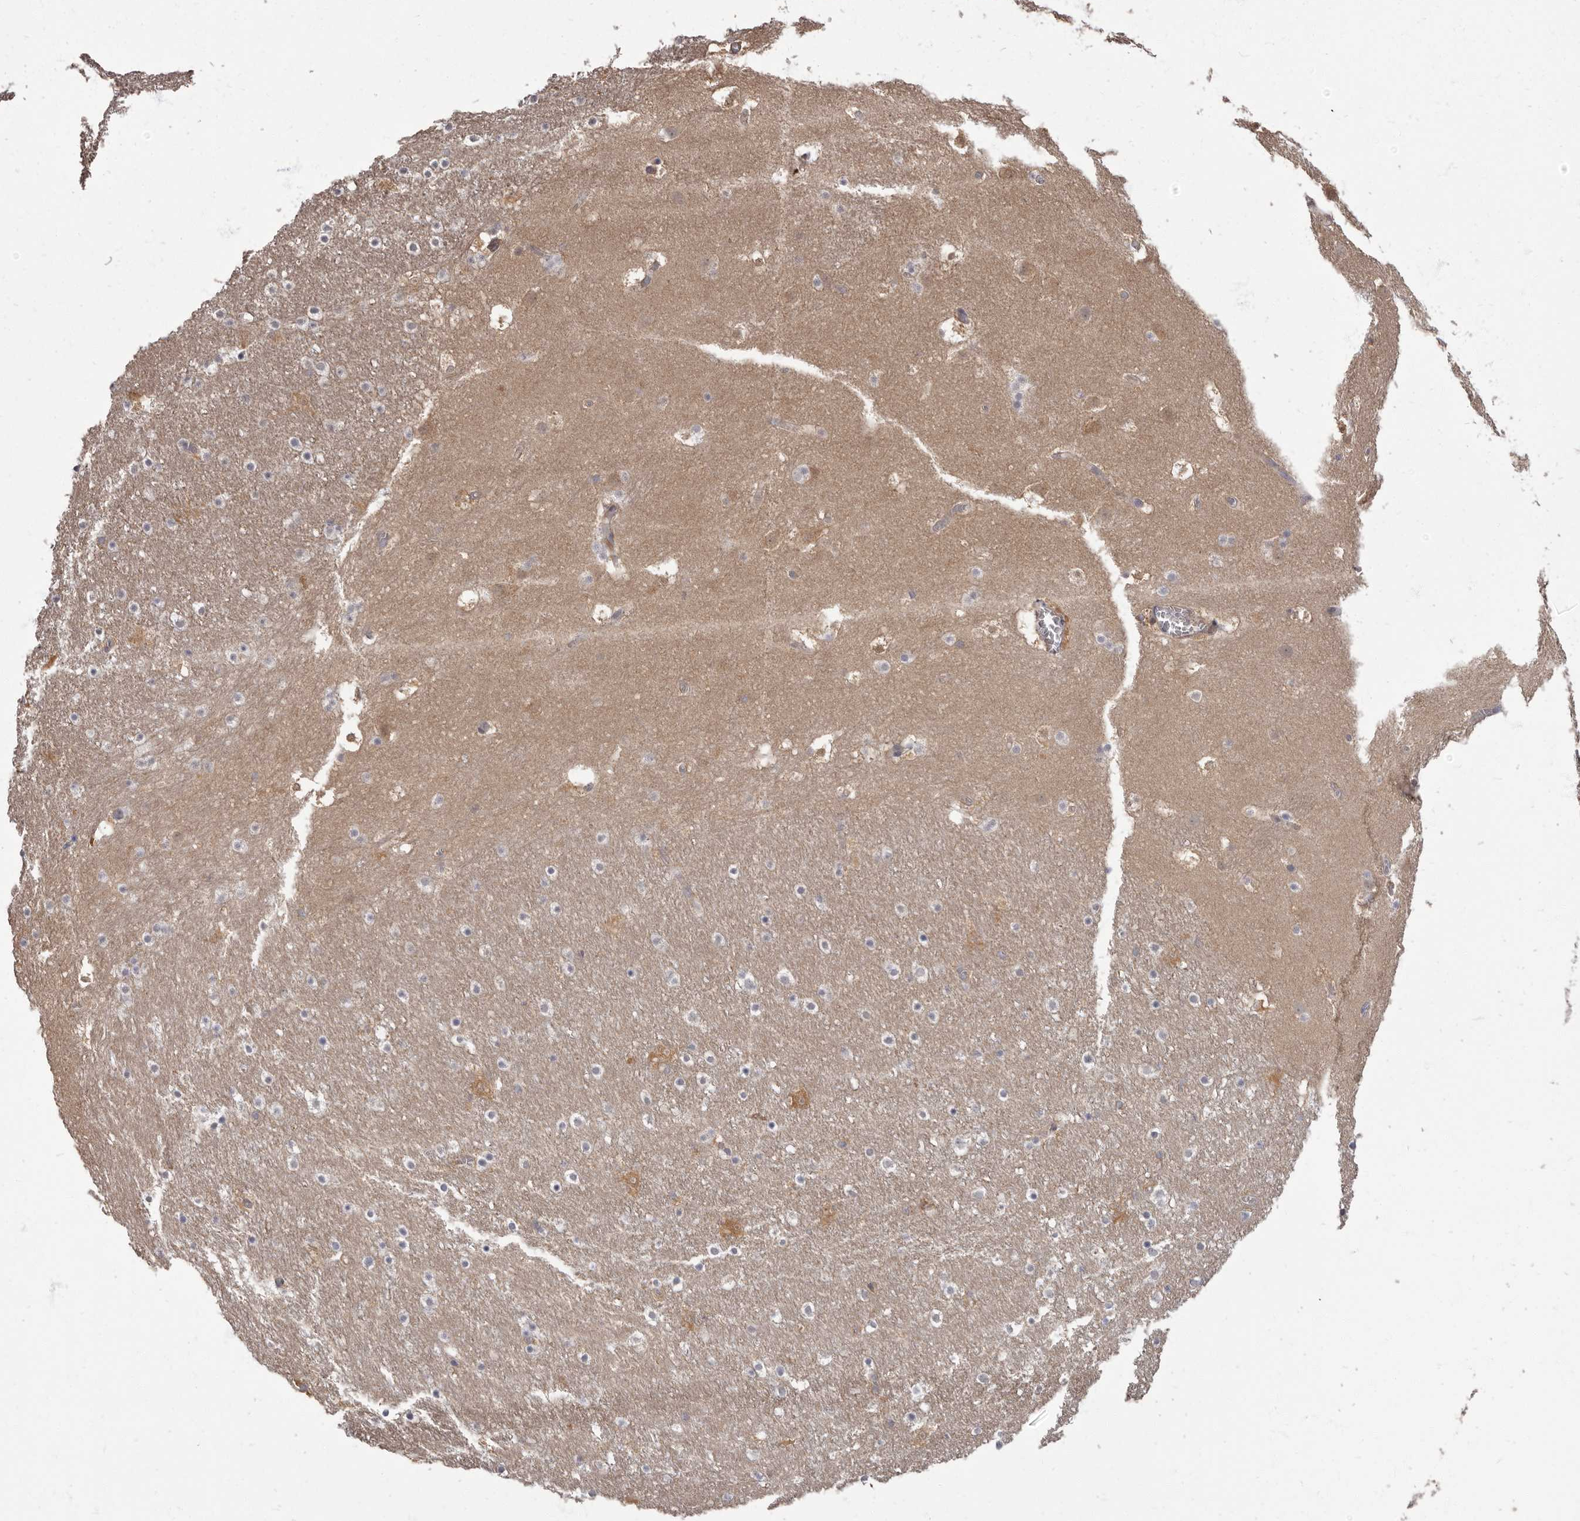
{"staining": {"intensity": "weak", "quantity": "<25%", "location": "cytoplasmic/membranous"}, "tissue": "caudate", "cell_type": "Glial cells", "image_type": "normal", "snomed": [{"axis": "morphology", "description": "Normal tissue, NOS"}, {"axis": "topography", "description": "Lateral ventricle wall"}], "caption": "A photomicrograph of caudate stained for a protein reveals no brown staining in glial cells.", "gene": "APEH", "patient": {"sex": "male", "age": 45}}